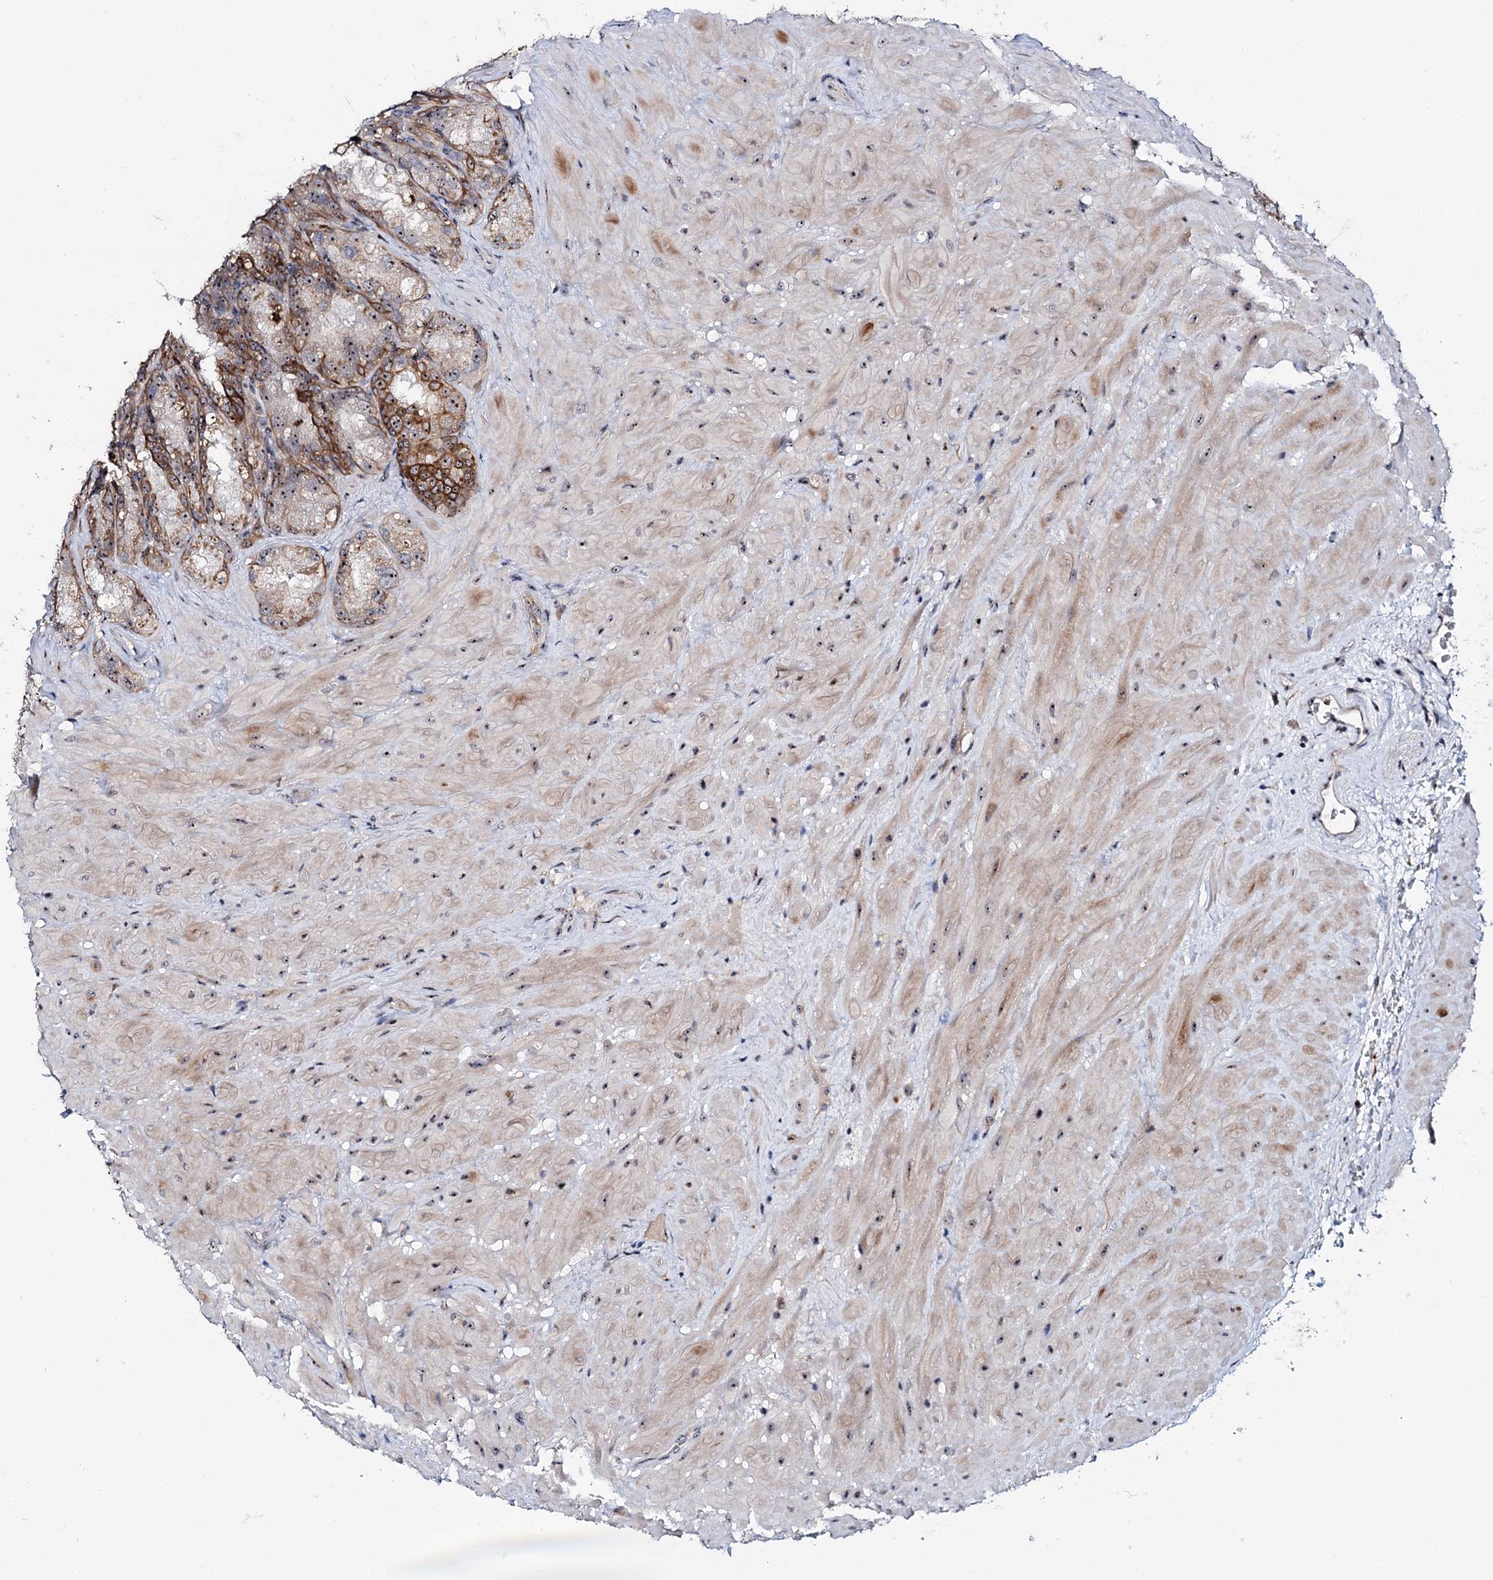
{"staining": {"intensity": "moderate", "quantity": ">75%", "location": "cytoplasmic/membranous,nuclear"}, "tissue": "seminal vesicle", "cell_type": "Glandular cells", "image_type": "normal", "snomed": [{"axis": "morphology", "description": "Normal tissue, NOS"}, {"axis": "topography", "description": "Seminal veicle"}], "caption": "Glandular cells demonstrate moderate cytoplasmic/membranous,nuclear staining in approximately >75% of cells in normal seminal vesicle.", "gene": "SUPT20H", "patient": {"sex": "male", "age": 62}}